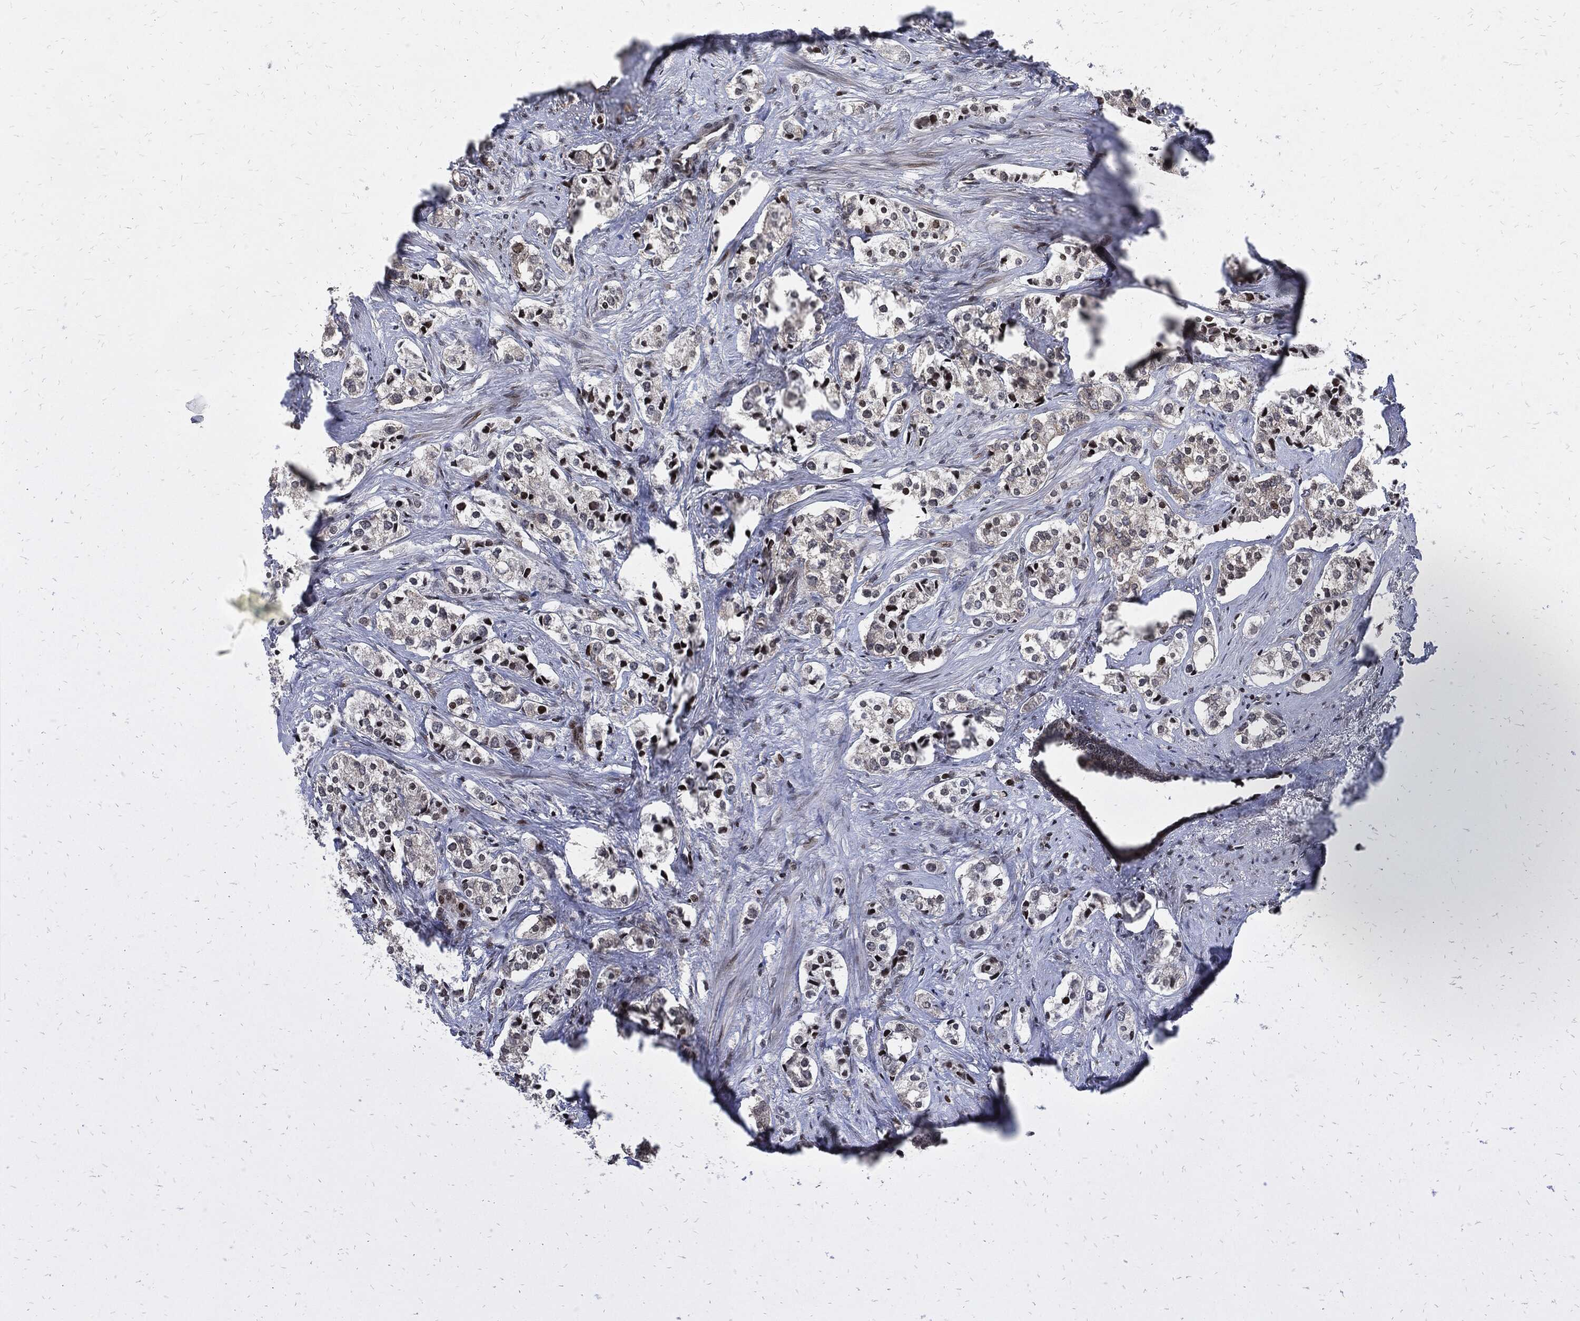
{"staining": {"intensity": "negative", "quantity": "none", "location": "none"}, "tissue": "prostate cancer", "cell_type": "Tumor cells", "image_type": "cancer", "snomed": [{"axis": "morphology", "description": "Adenocarcinoma, NOS"}, {"axis": "topography", "description": "Prostate and seminal vesicle, NOS"}], "caption": "There is no significant positivity in tumor cells of prostate cancer.", "gene": "ZNF775", "patient": {"sex": "male", "age": 63}}